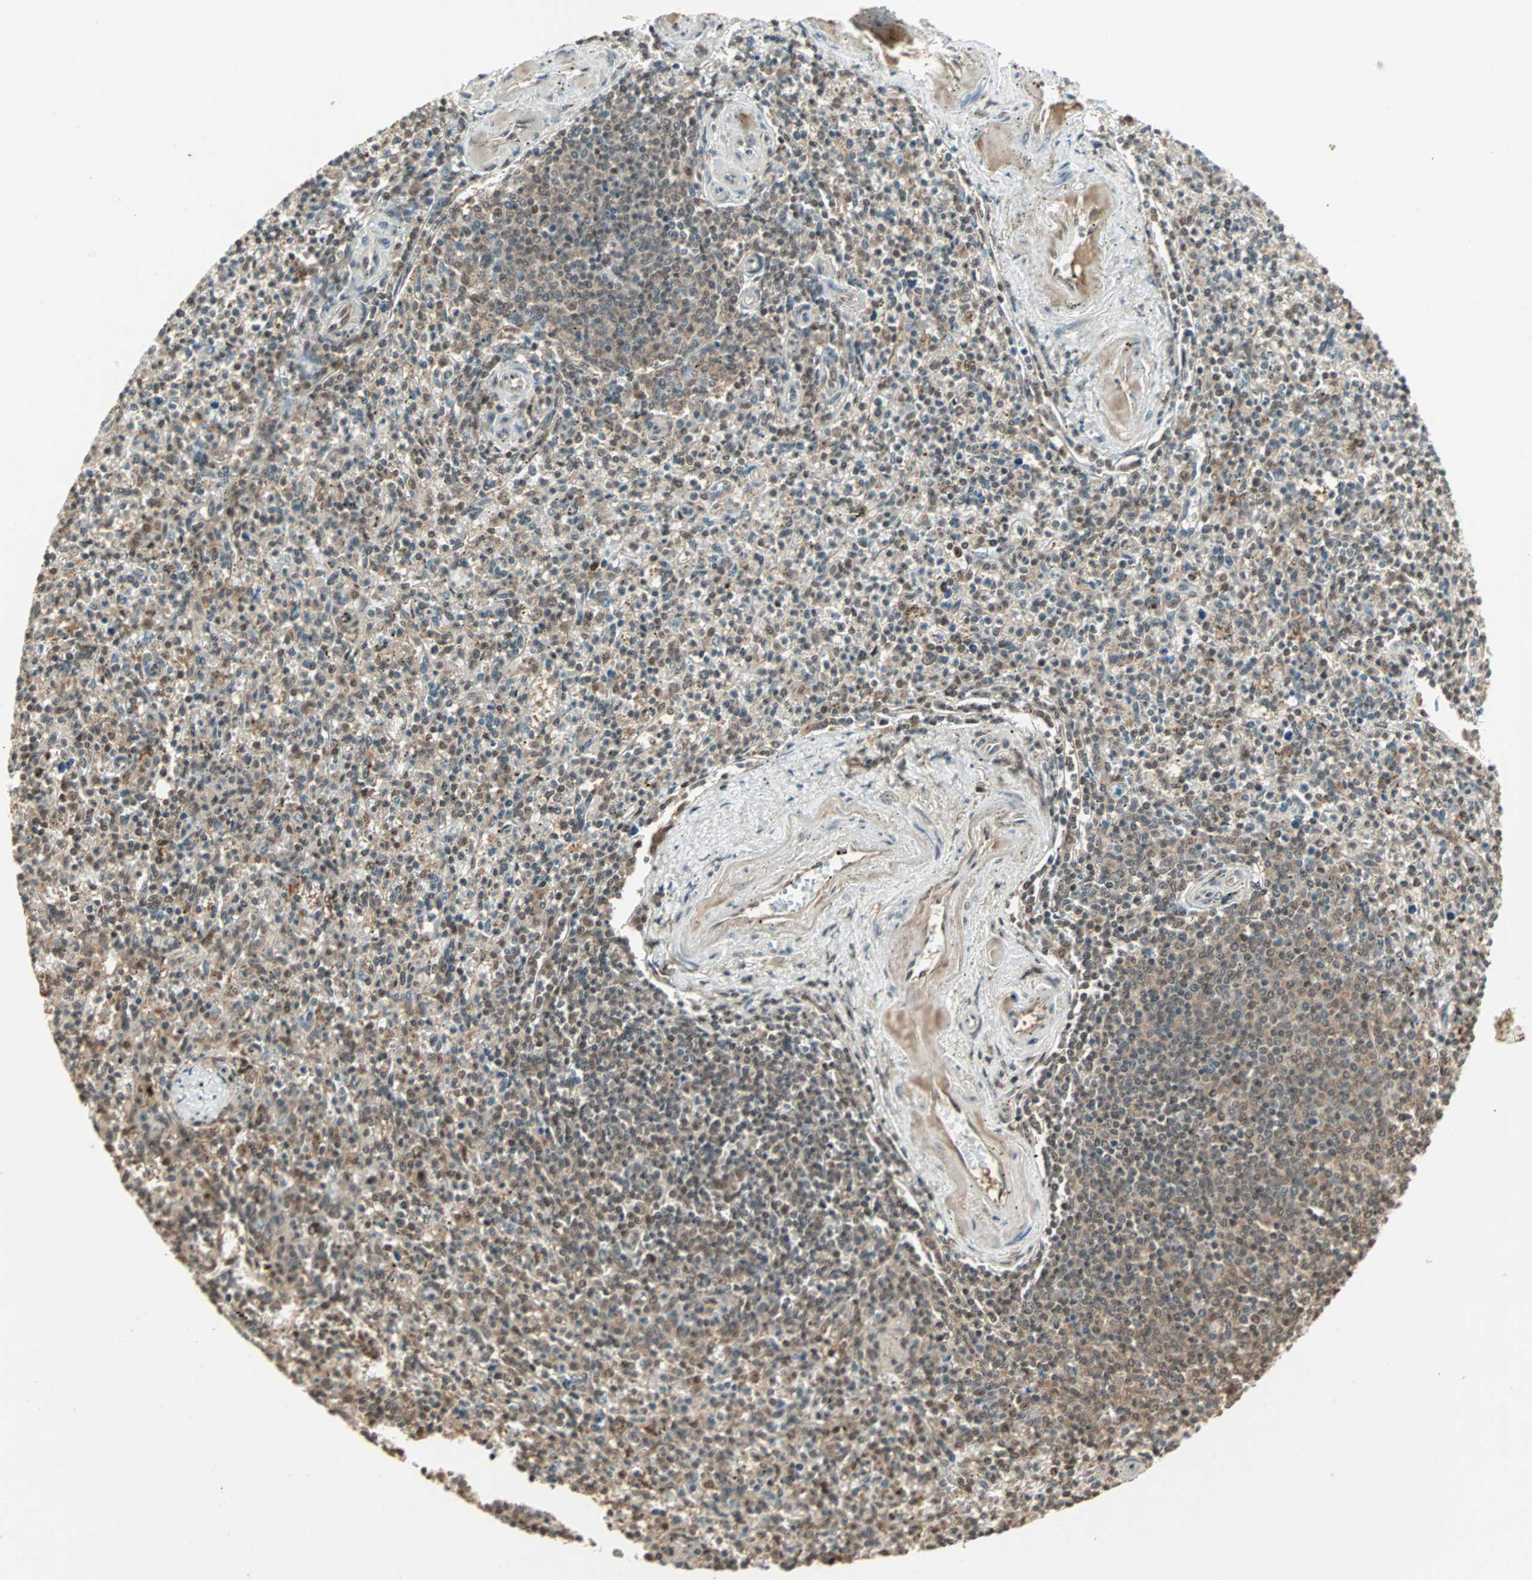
{"staining": {"intensity": "weak", "quantity": "<25%", "location": "cytoplasmic/membranous,nuclear"}, "tissue": "spleen", "cell_type": "Cells in red pulp", "image_type": "normal", "snomed": [{"axis": "morphology", "description": "Normal tissue, NOS"}, {"axis": "topography", "description": "Spleen"}], "caption": "High power microscopy histopathology image of an immunohistochemistry (IHC) image of normal spleen, revealing no significant positivity in cells in red pulp.", "gene": "ZNF701", "patient": {"sex": "male", "age": 72}}